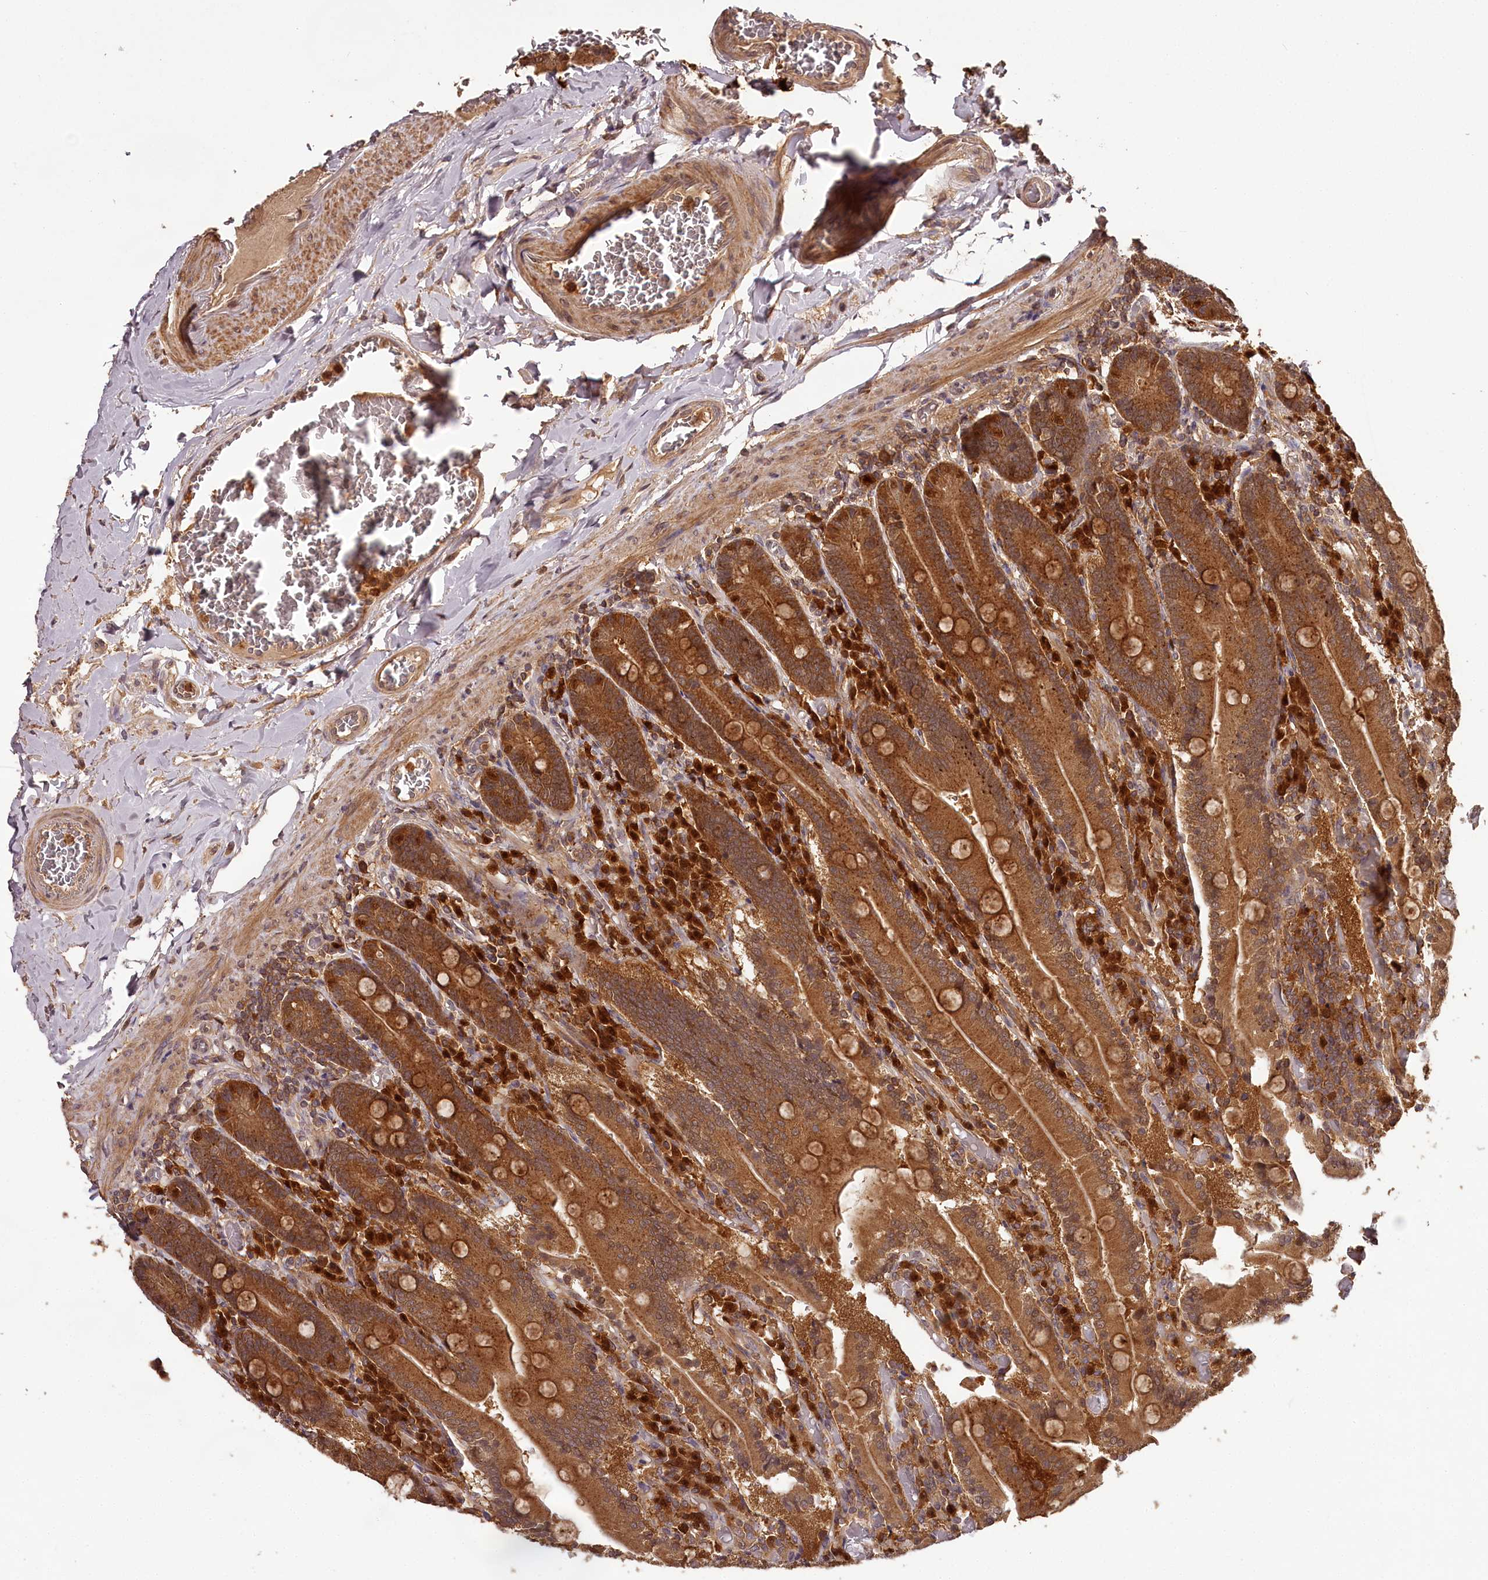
{"staining": {"intensity": "strong", "quantity": ">75%", "location": "cytoplasmic/membranous"}, "tissue": "duodenum", "cell_type": "Glandular cells", "image_type": "normal", "snomed": [{"axis": "morphology", "description": "Normal tissue, NOS"}, {"axis": "topography", "description": "Duodenum"}], "caption": "Glandular cells demonstrate high levels of strong cytoplasmic/membranous positivity in approximately >75% of cells in benign duodenum. (Brightfield microscopy of DAB IHC at high magnification).", "gene": "TTC12", "patient": {"sex": "female", "age": 62}}